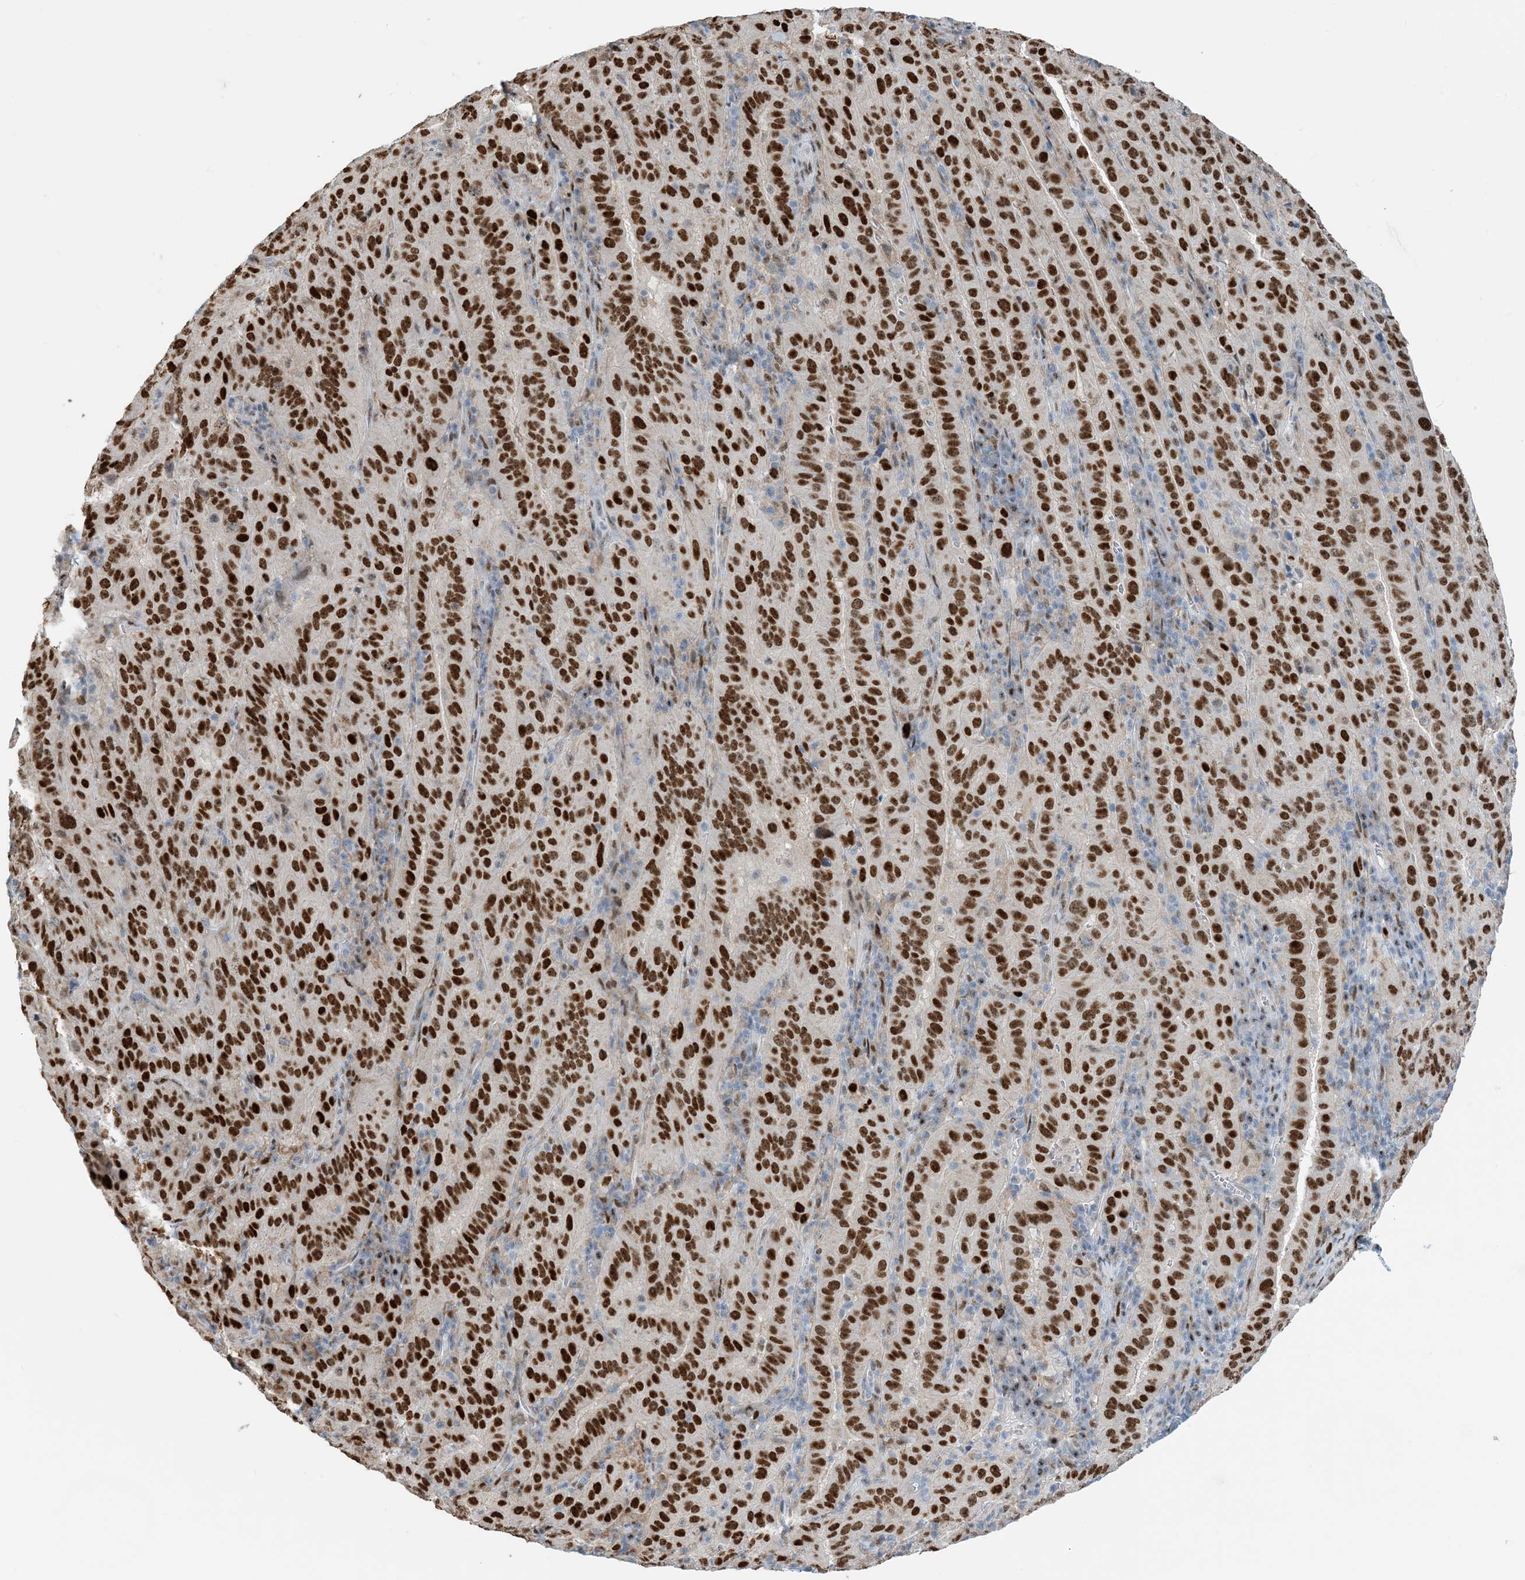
{"staining": {"intensity": "strong", "quantity": ">75%", "location": "nuclear"}, "tissue": "pancreatic cancer", "cell_type": "Tumor cells", "image_type": "cancer", "snomed": [{"axis": "morphology", "description": "Adenocarcinoma, NOS"}, {"axis": "topography", "description": "Pancreas"}], "caption": "IHC staining of pancreatic cancer, which exhibits high levels of strong nuclear staining in approximately >75% of tumor cells indicating strong nuclear protein staining. The staining was performed using DAB (3,3'-diaminobenzidine) (brown) for protein detection and nuclei were counterstained in hematoxylin (blue).", "gene": "HEMK1", "patient": {"sex": "male", "age": 63}}